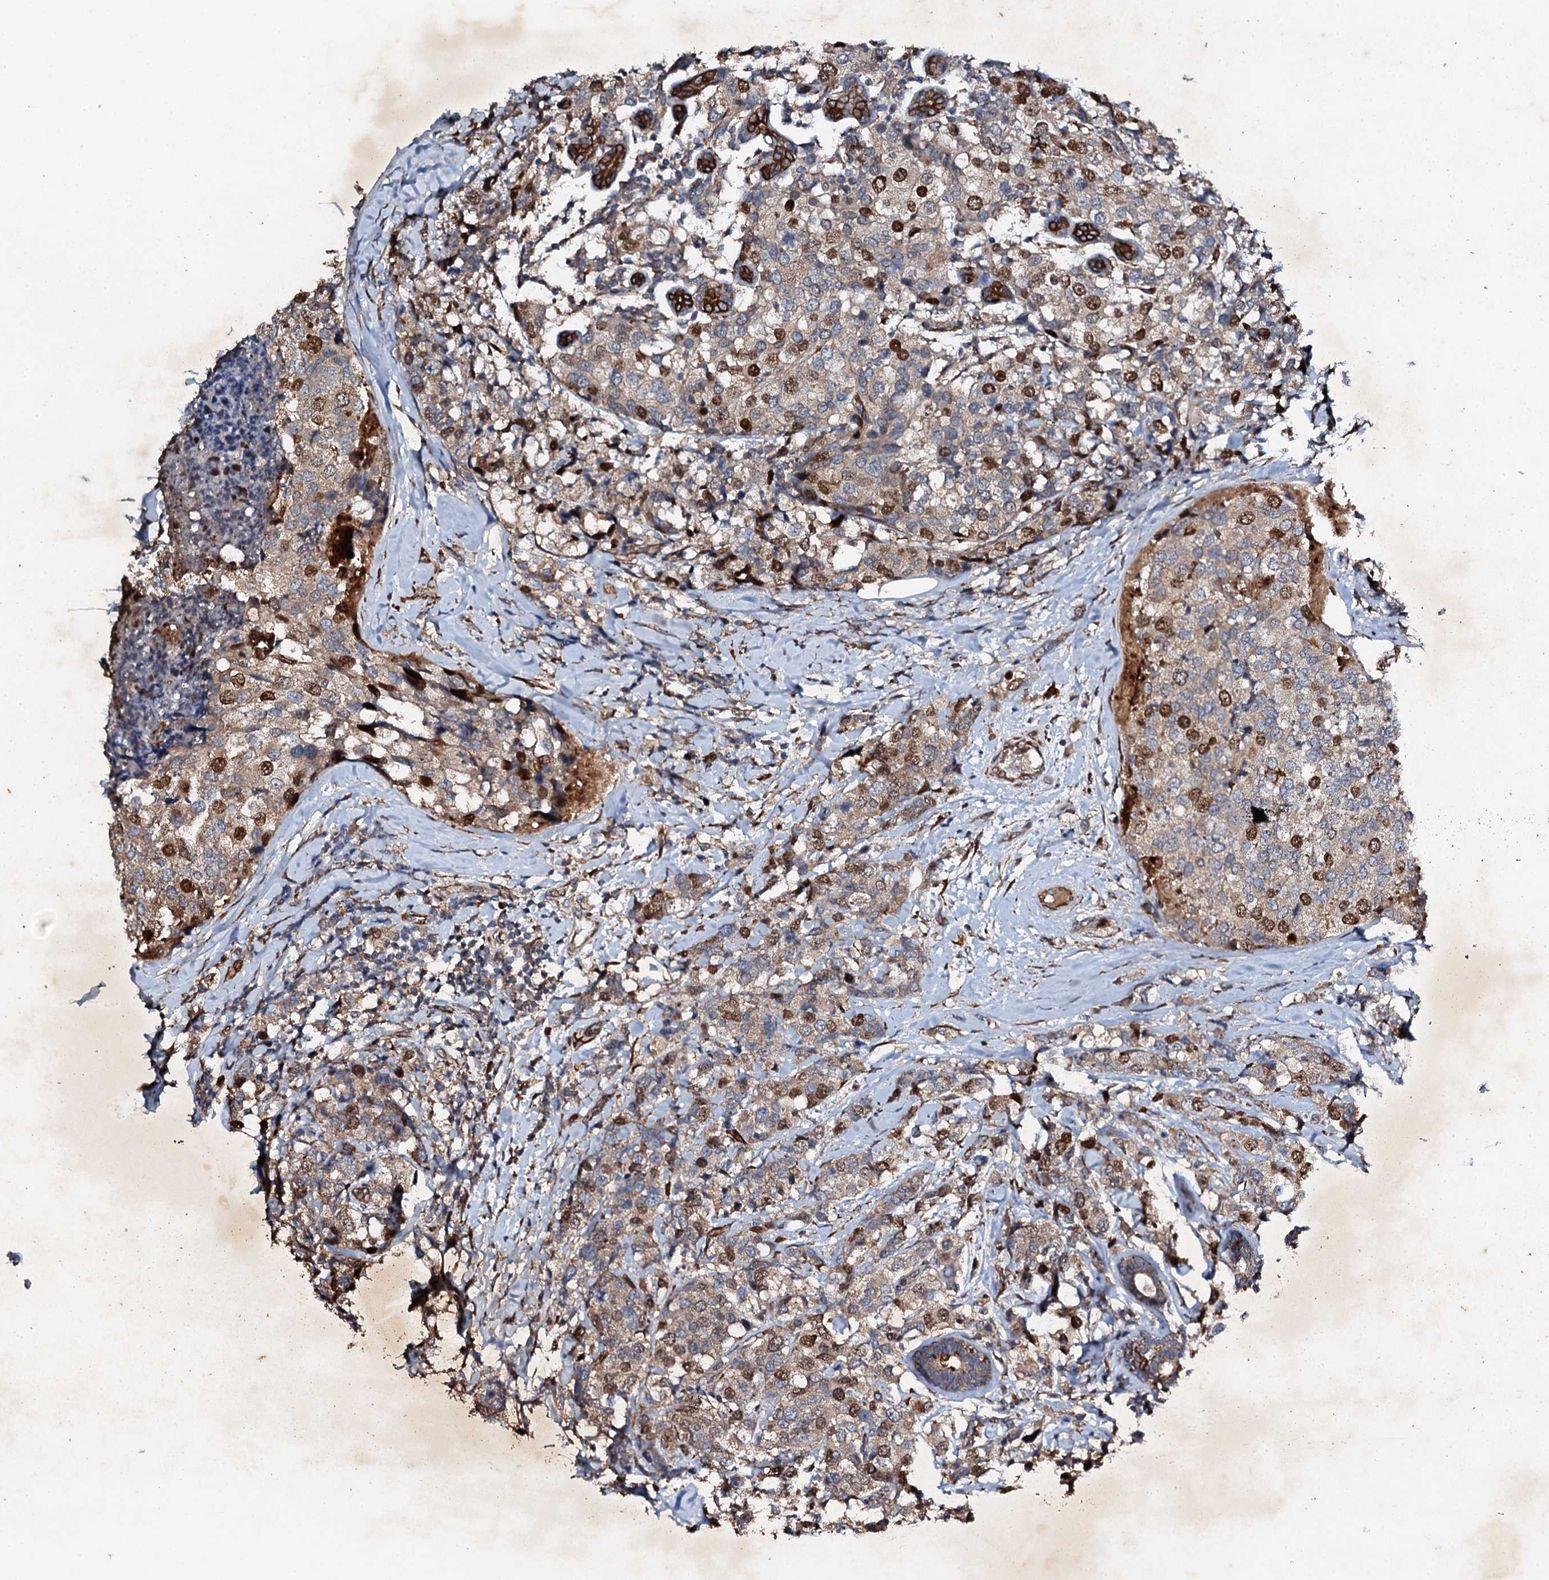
{"staining": {"intensity": "moderate", "quantity": "25%-75%", "location": "cytoplasmic/membranous,nuclear"}, "tissue": "breast cancer", "cell_type": "Tumor cells", "image_type": "cancer", "snomed": [{"axis": "morphology", "description": "Lobular carcinoma"}, {"axis": "topography", "description": "Breast"}], "caption": "Immunohistochemical staining of human breast cancer (lobular carcinoma) displays medium levels of moderate cytoplasmic/membranous and nuclear positivity in approximately 25%-75% of tumor cells.", "gene": "ADAMTS10", "patient": {"sex": "female", "age": 59}}